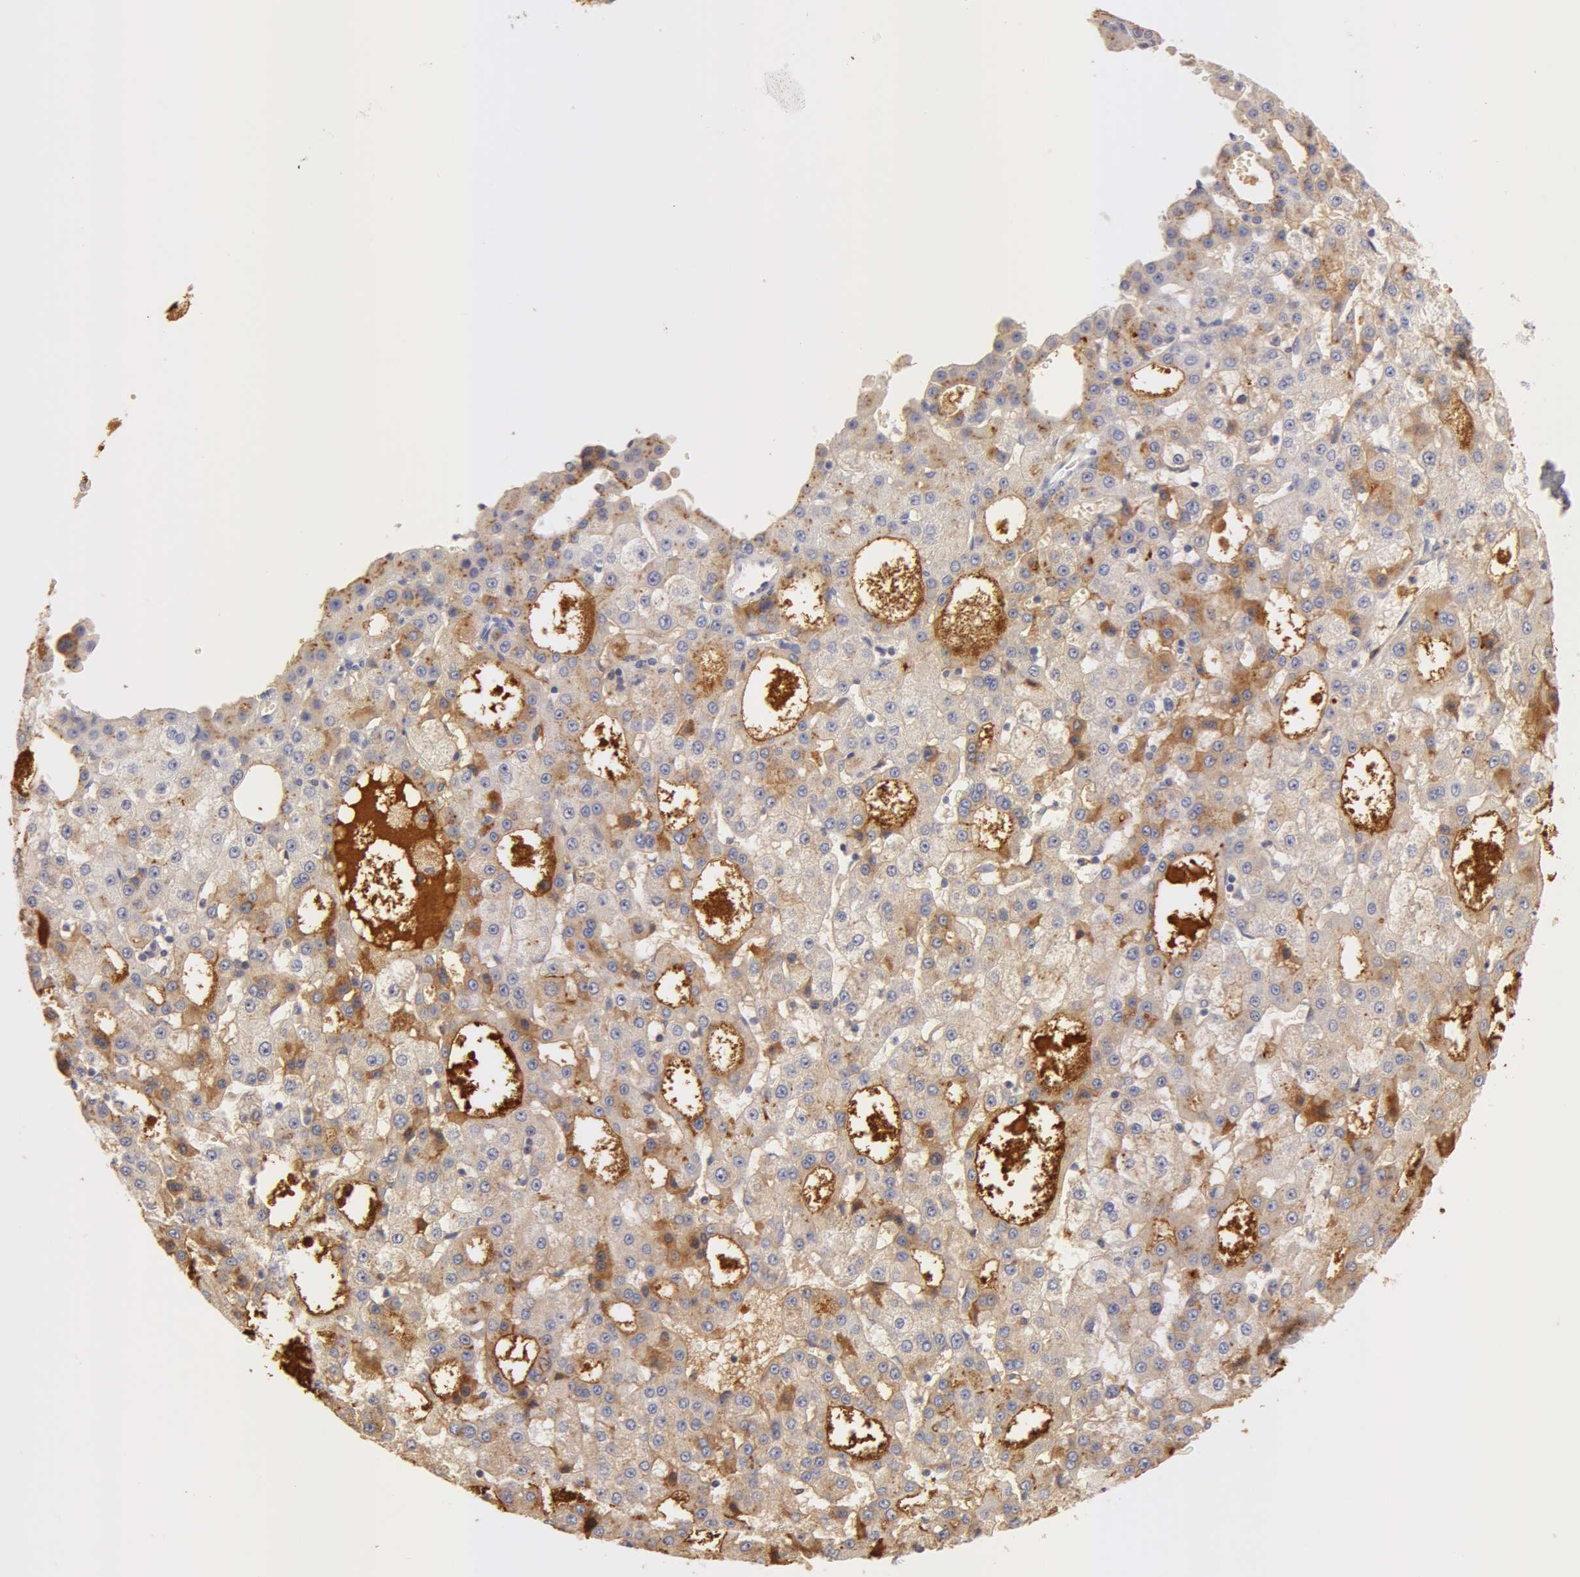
{"staining": {"intensity": "negative", "quantity": "none", "location": "none"}, "tissue": "liver cancer", "cell_type": "Tumor cells", "image_type": "cancer", "snomed": [{"axis": "morphology", "description": "Carcinoma, Hepatocellular, NOS"}, {"axis": "topography", "description": "Liver"}], "caption": "Tumor cells are negative for brown protein staining in liver cancer.", "gene": "AHSG", "patient": {"sex": "male", "age": 47}}